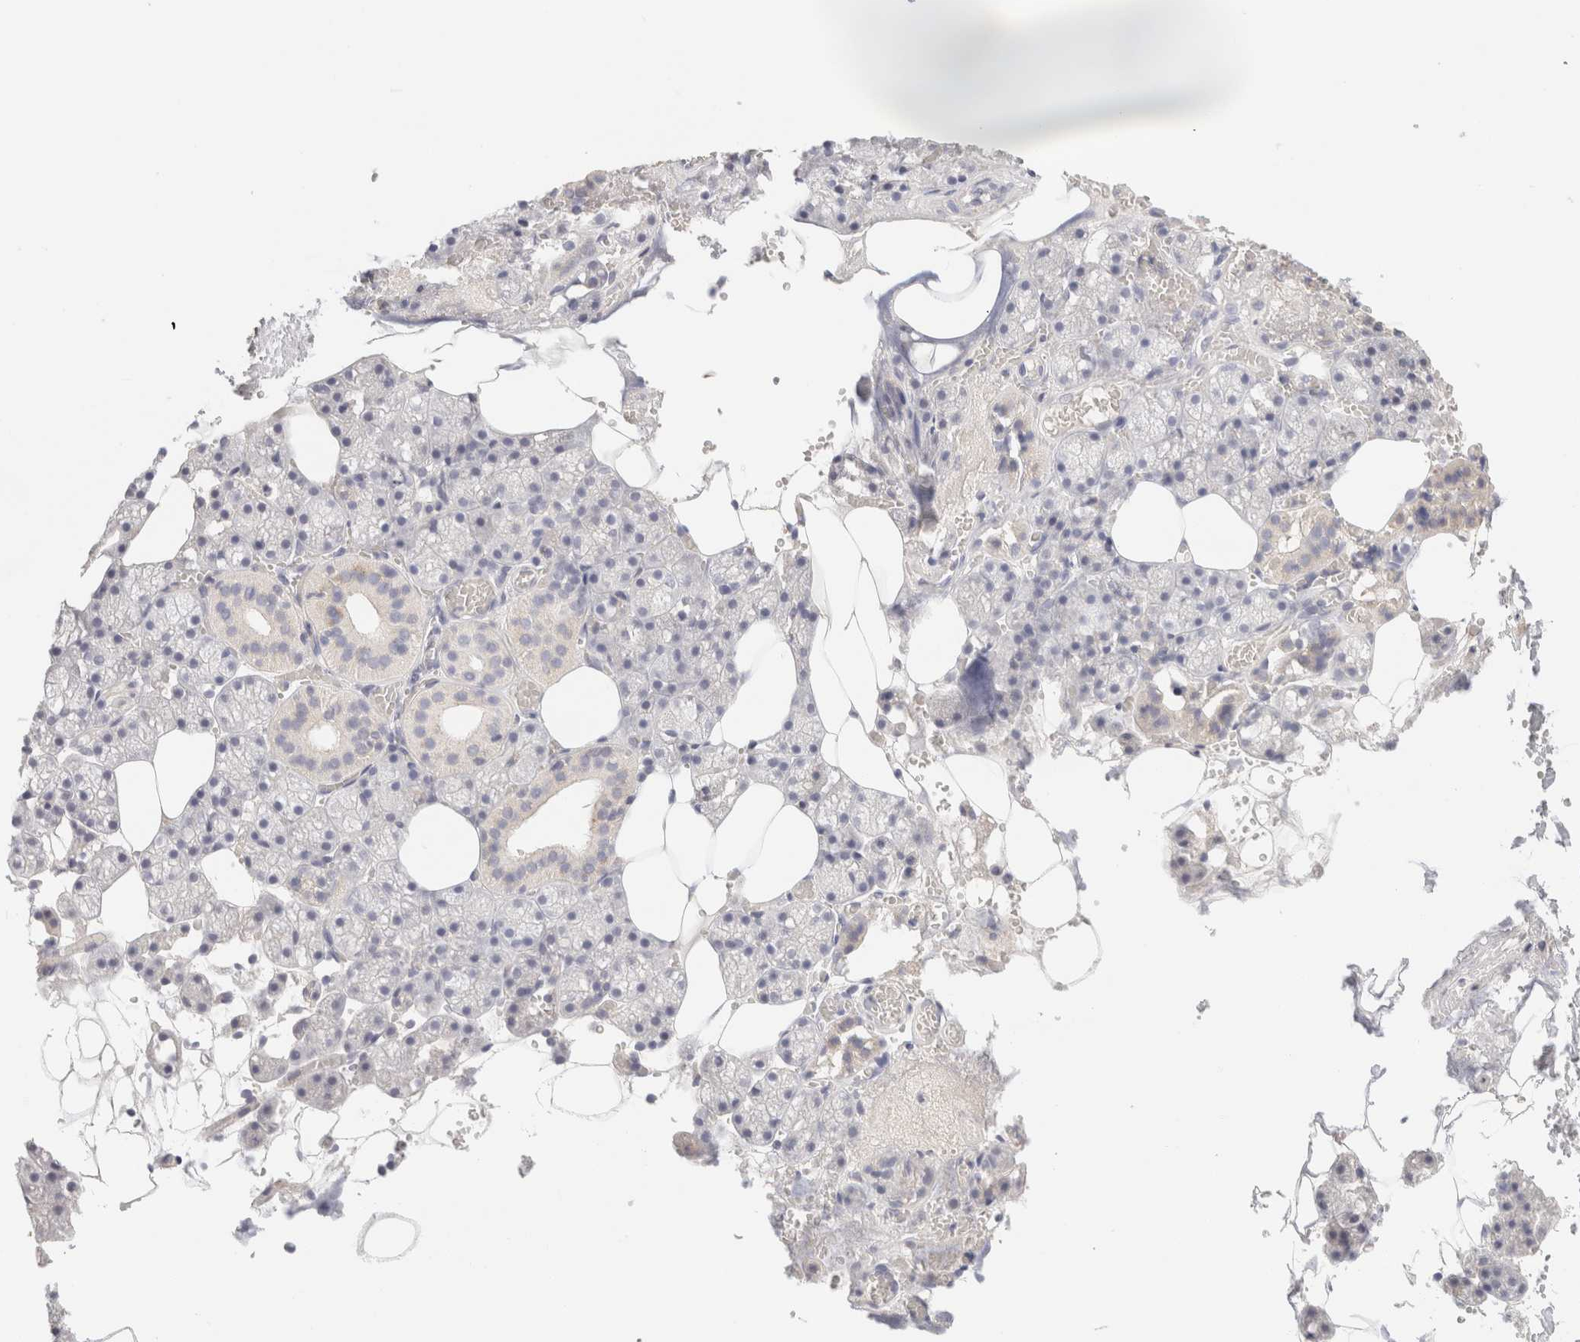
{"staining": {"intensity": "negative", "quantity": "none", "location": "none"}, "tissue": "salivary gland", "cell_type": "Glandular cells", "image_type": "normal", "snomed": [{"axis": "morphology", "description": "Normal tissue, NOS"}, {"axis": "topography", "description": "Salivary gland"}], "caption": "IHC photomicrograph of normal salivary gland stained for a protein (brown), which displays no expression in glandular cells. (Brightfield microscopy of DAB (3,3'-diaminobenzidine) immunohistochemistry at high magnification).", "gene": "SCGB2A2", "patient": {"sex": "male", "age": 62}}